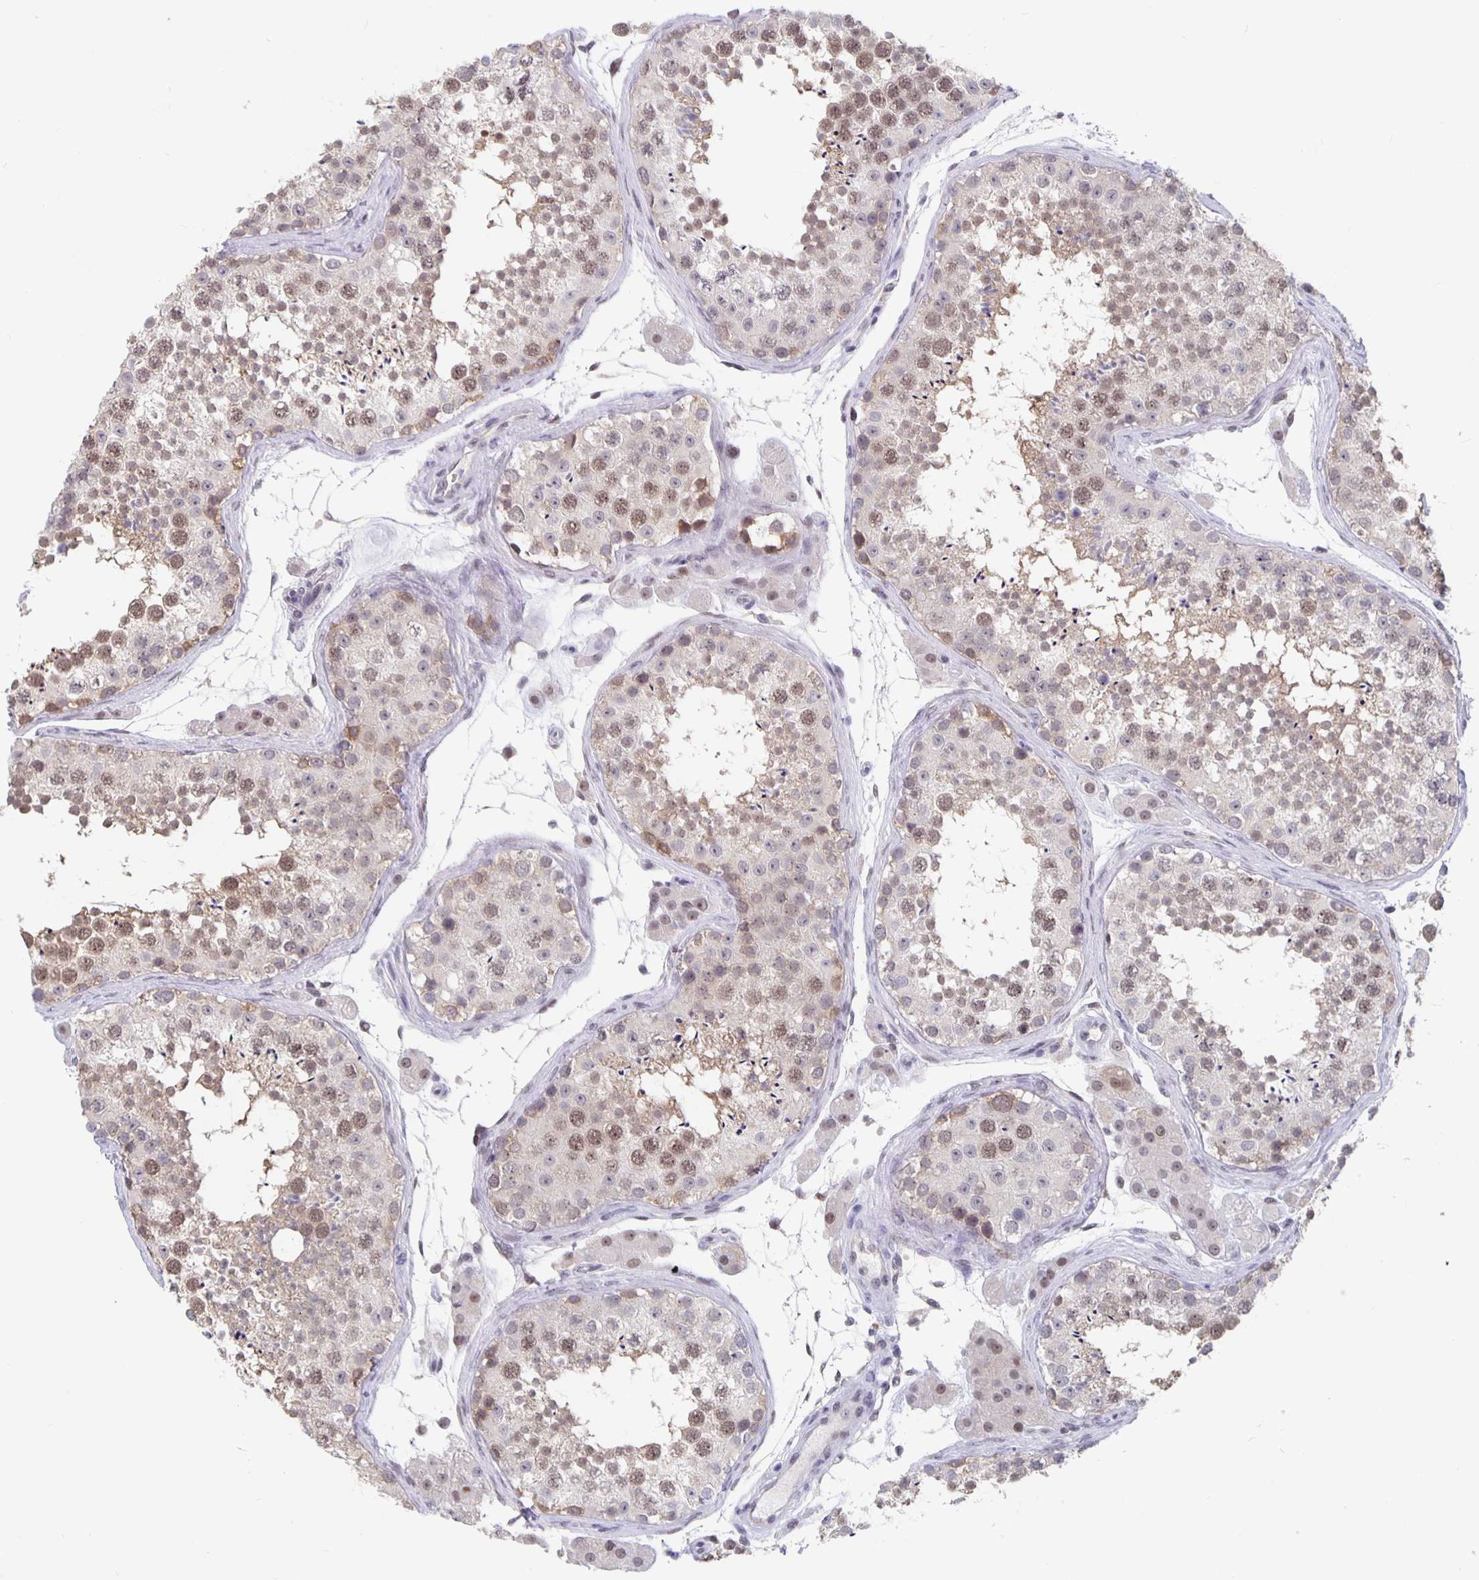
{"staining": {"intensity": "weak", "quantity": "25%-75%", "location": "nuclear"}, "tissue": "testis", "cell_type": "Cells in seminiferous ducts", "image_type": "normal", "snomed": [{"axis": "morphology", "description": "Normal tissue, NOS"}, {"axis": "topography", "description": "Testis"}], "caption": "A brown stain labels weak nuclear expression of a protein in cells in seminiferous ducts of unremarkable testis. The staining was performed using DAB, with brown indicating positive protein expression. Nuclei are stained blue with hematoxylin.", "gene": "ZNF691", "patient": {"sex": "male", "age": 41}}